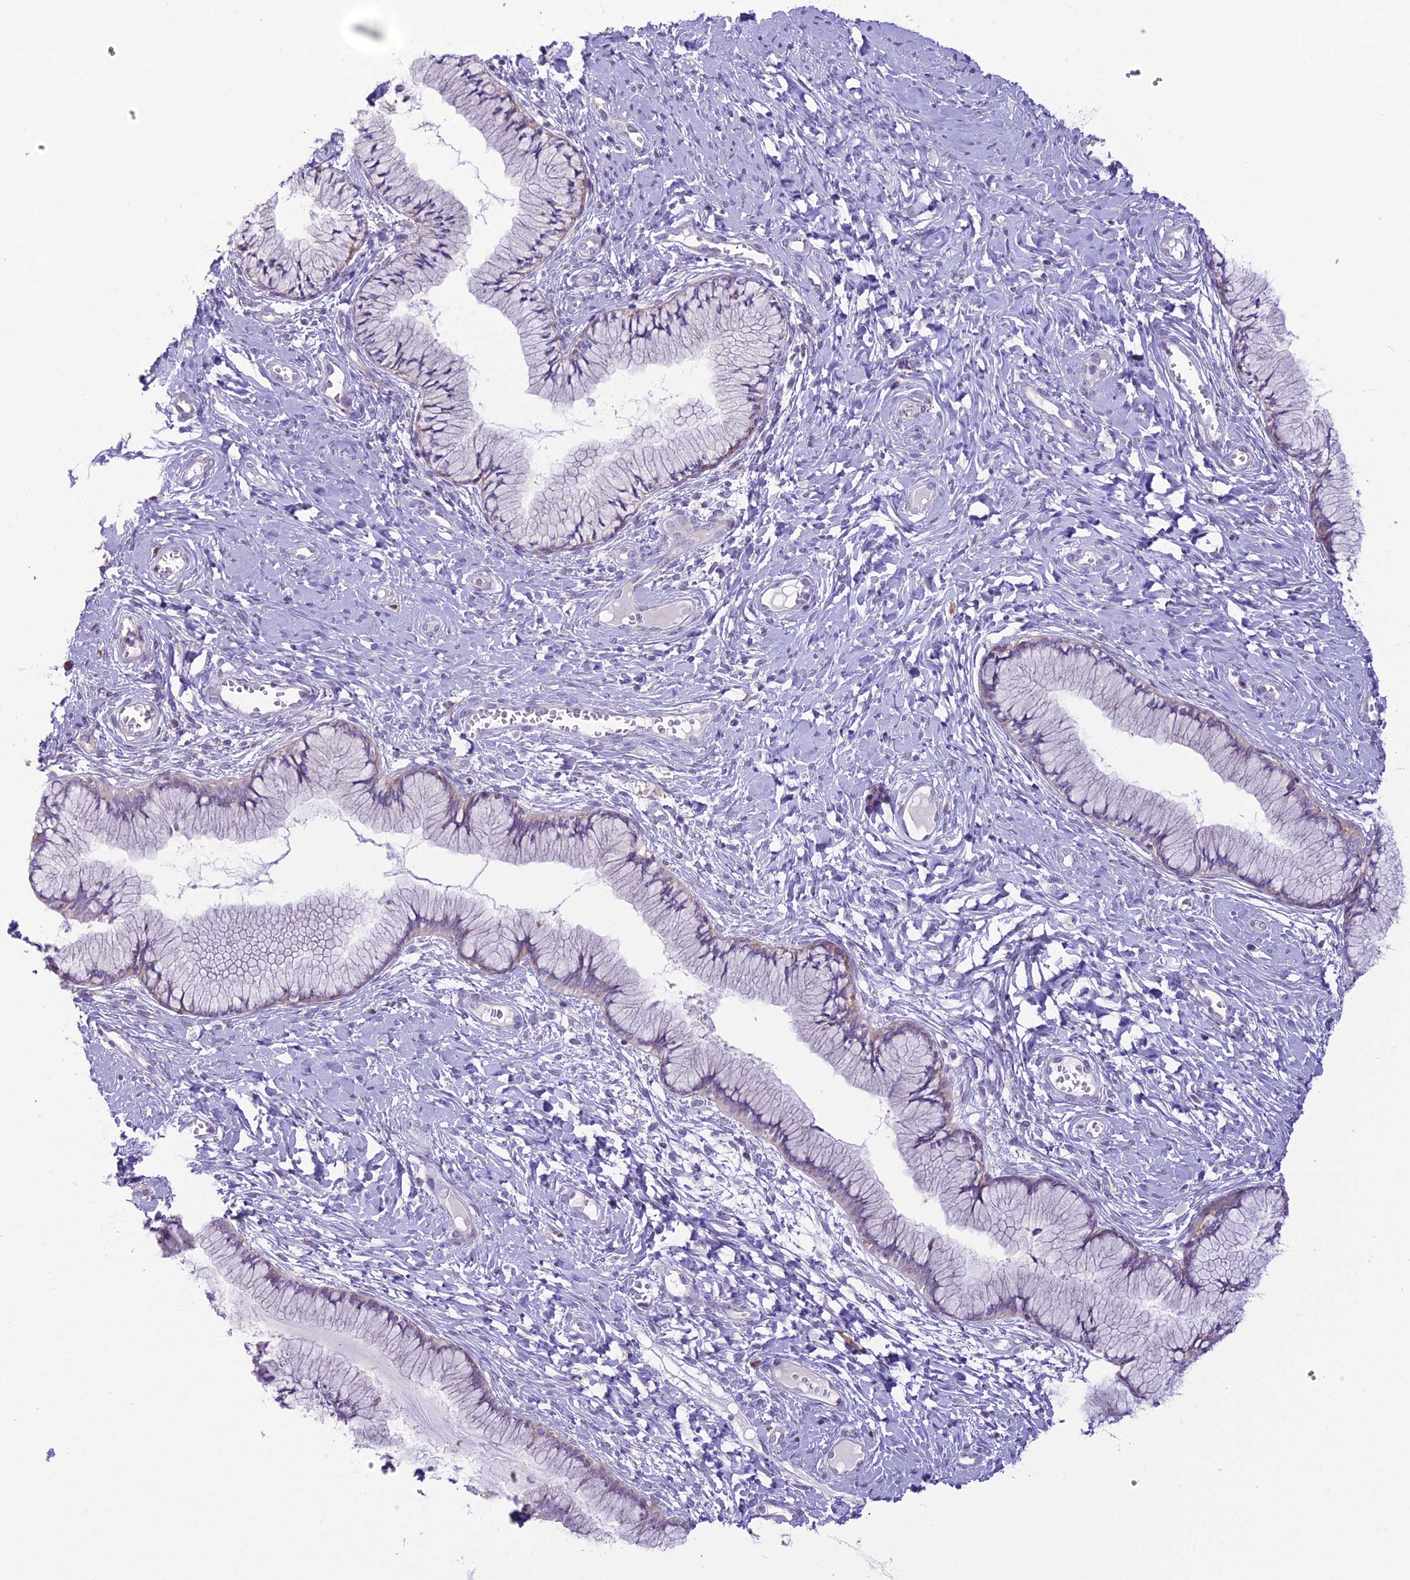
{"staining": {"intensity": "moderate", "quantity": "<25%", "location": "cytoplasmic/membranous"}, "tissue": "cervix", "cell_type": "Glandular cells", "image_type": "normal", "snomed": [{"axis": "morphology", "description": "Normal tissue, NOS"}, {"axis": "topography", "description": "Cervix"}], "caption": "Unremarkable cervix demonstrates moderate cytoplasmic/membranous positivity in about <25% of glandular cells.", "gene": "RPS26", "patient": {"sex": "female", "age": 42}}